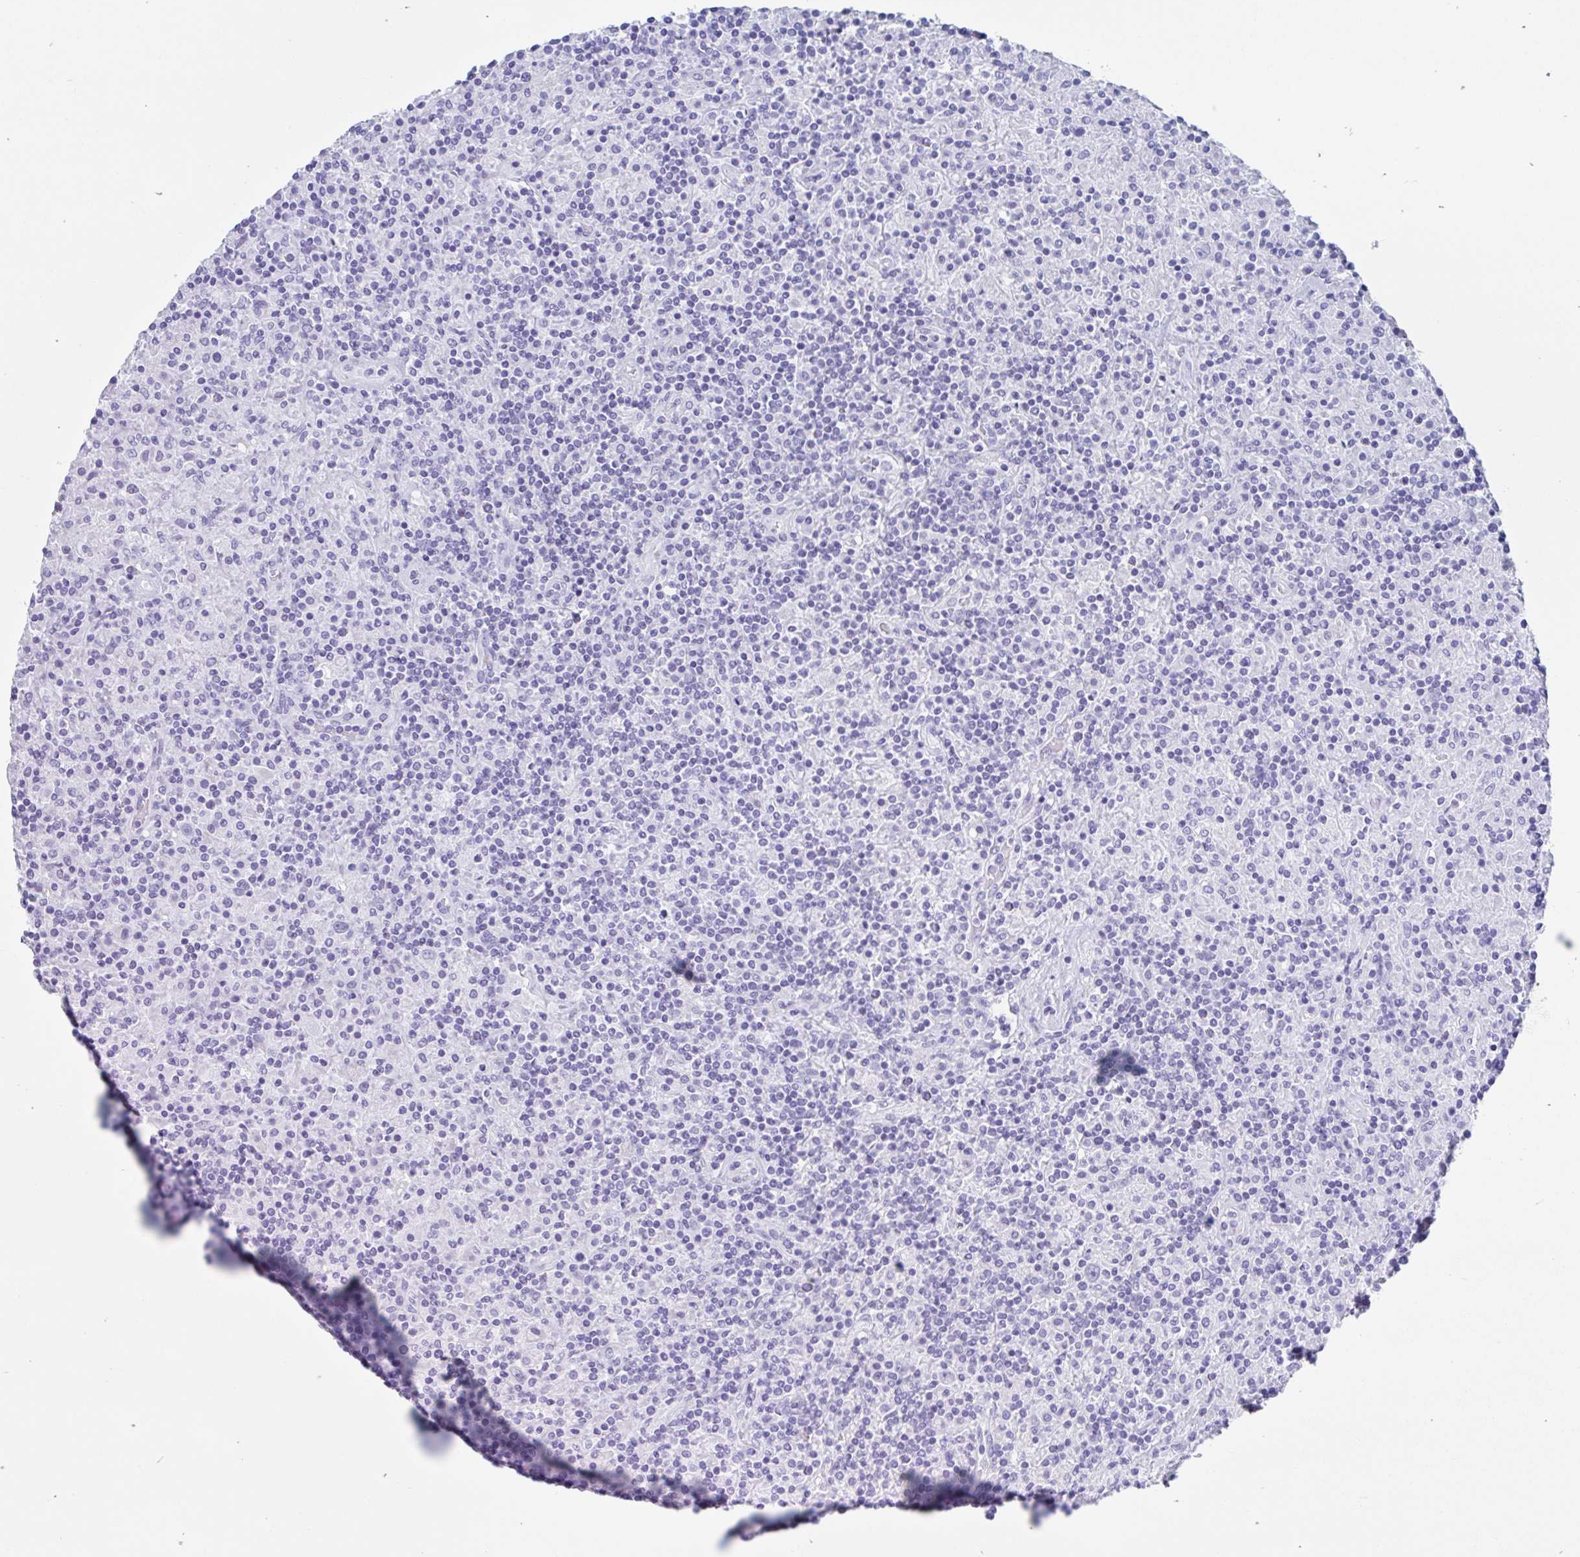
{"staining": {"intensity": "negative", "quantity": "none", "location": "none"}, "tissue": "lymphoma", "cell_type": "Tumor cells", "image_type": "cancer", "snomed": [{"axis": "morphology", "description": "Hodgkin's disease, NOS"}, {"axis": "topography", "description": "Lymph node"}], "caption": "There is no significant expression in tumor cells of lymphoma.", "gene": "CPTP", "patient": {"sex": "male", "age": 70}}